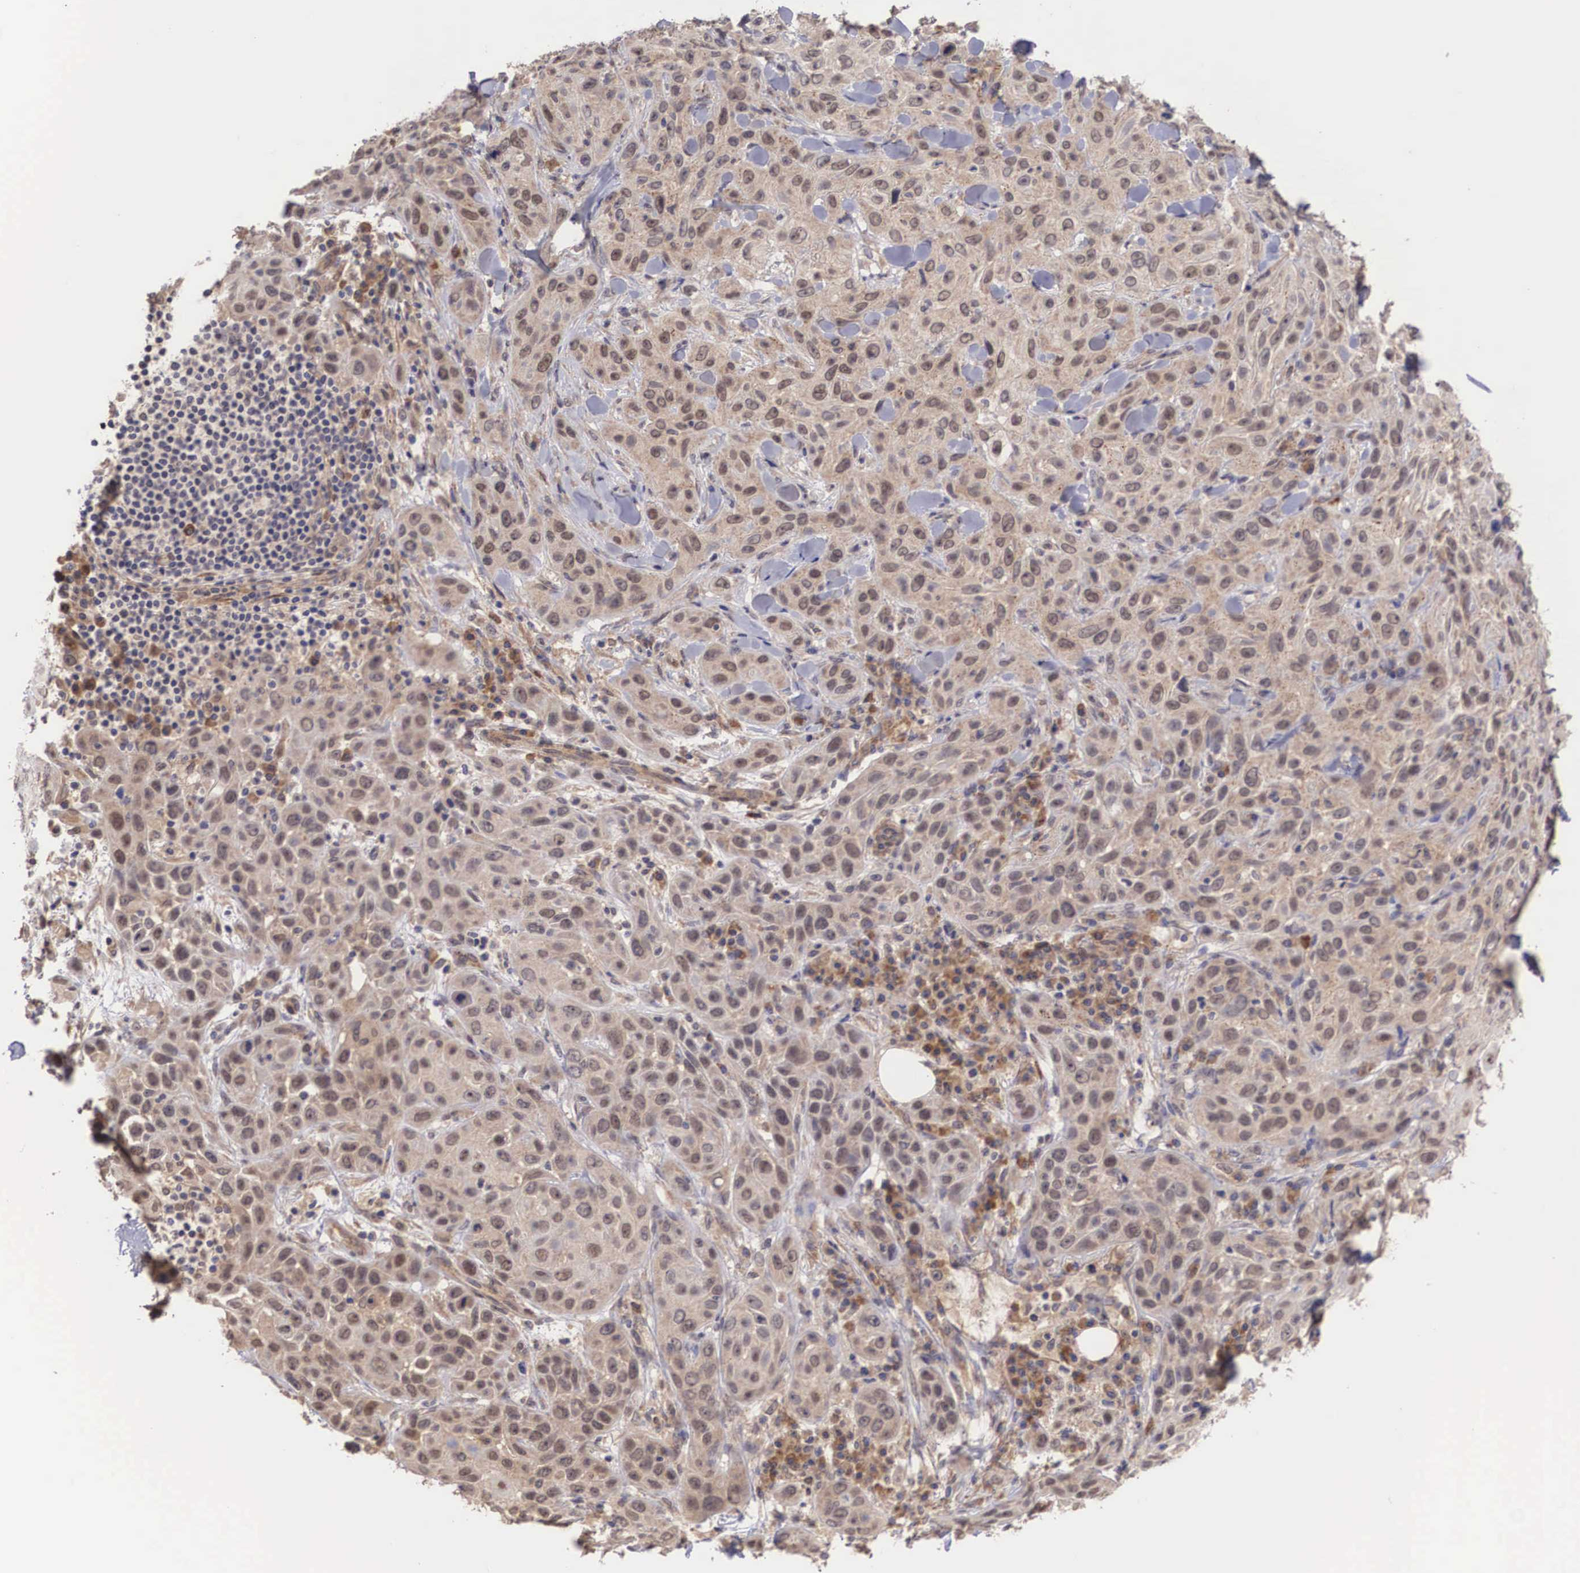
{"staining": {"intensity": "weak", "quantity": ">75%", "location": "cytoplasmic/membranous,nuclear"}, "tissue": "skin cancer", "cell_type": "Tumor cells", "image_type": "cancer", "snomed": [{"axis": "morphology", "description": "Squamous cell carcinoma, NOS"}, {"axis": "topography", "description": "Skin"}], "caption": "Brown immunohistochemical staining in human squamous cell carcinoma (skin) exhibits weak cytoplasmic/membranous and nuclear positivity in approximately >75% of tumor cells.", "gene": "DNAJB7", "patient": {"sex": "male", "age": 84}}